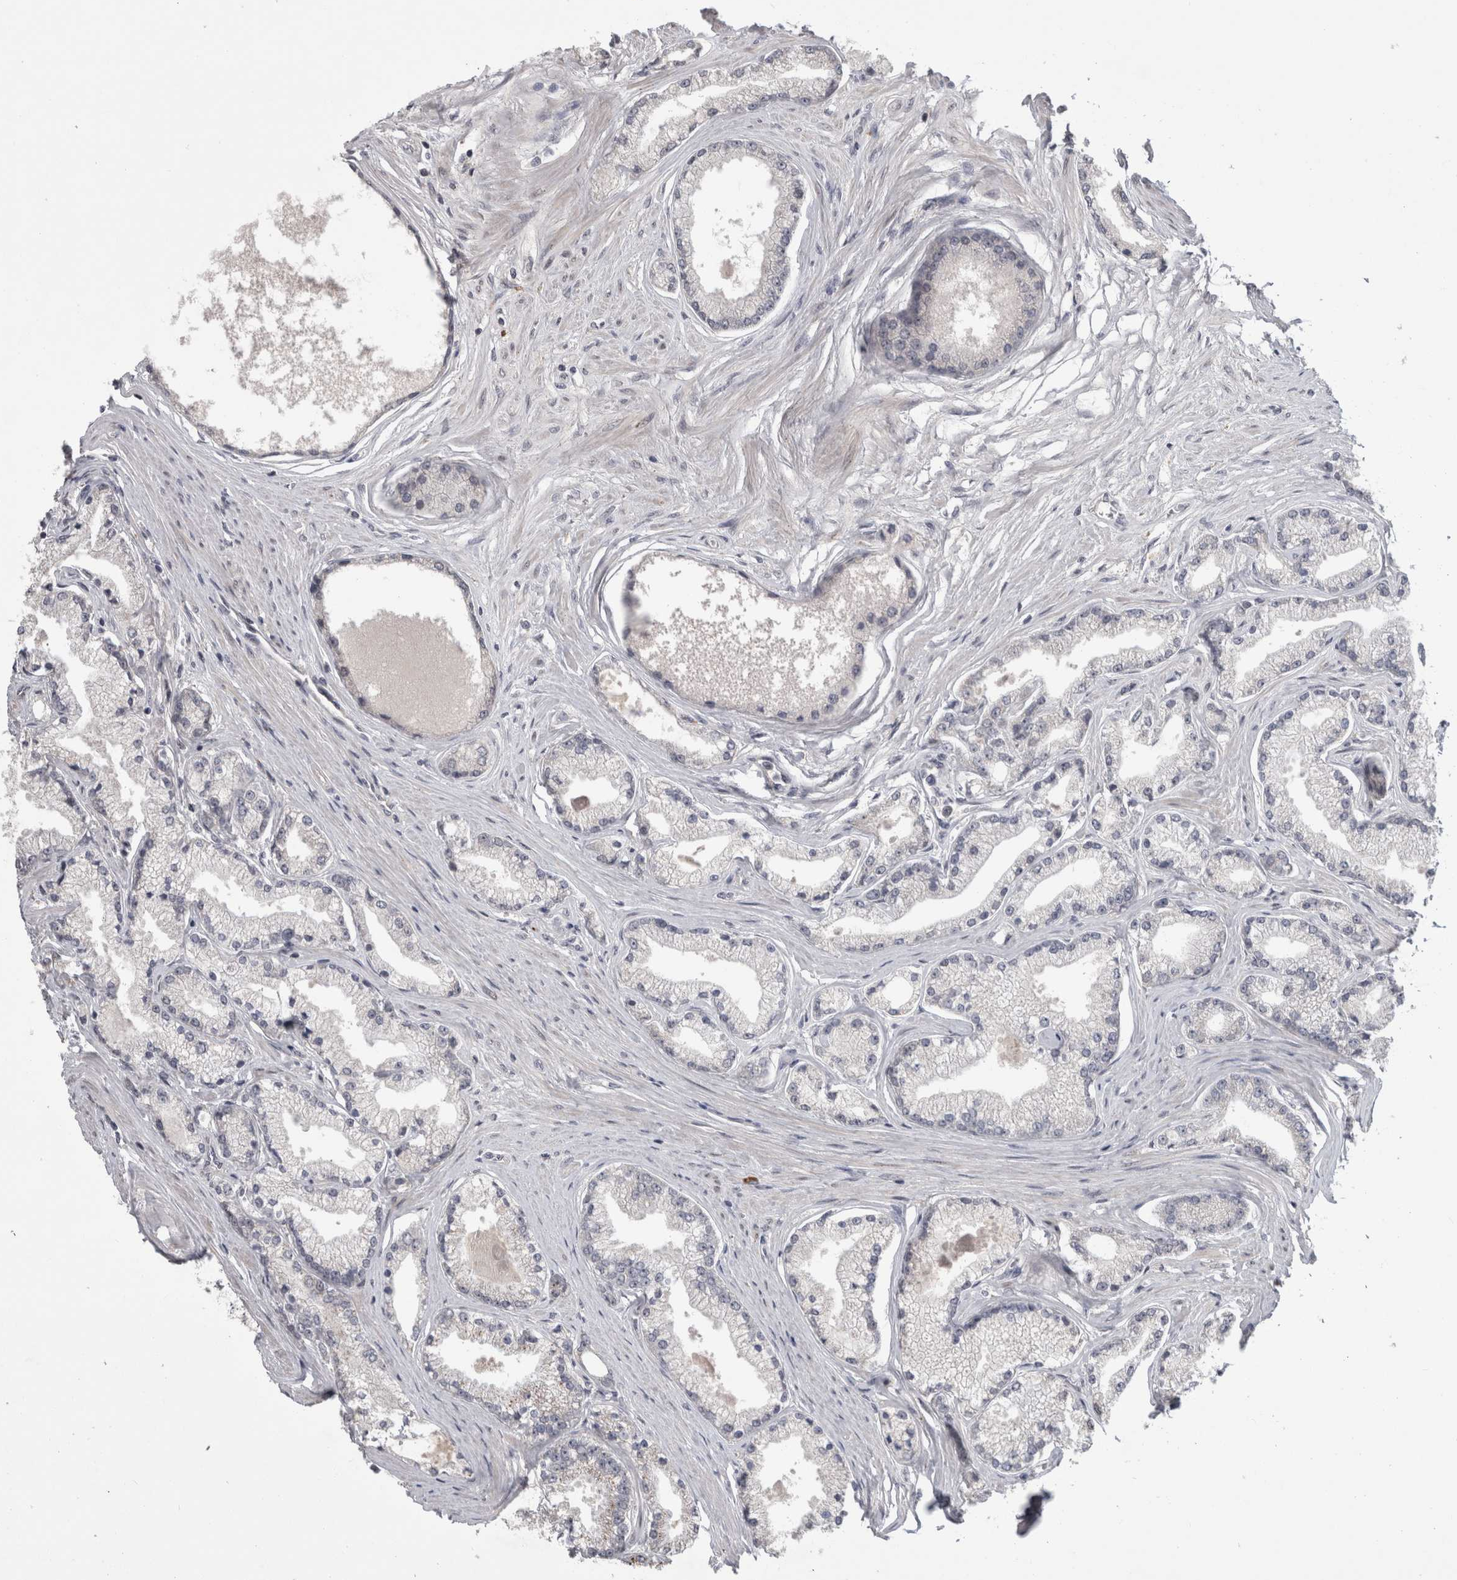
{"staining": {"intensity": "negative", "quantity": "none", "location": "none"}, "tissue": "prostate cancer", "cell_type": "Tumor cells", "image_type": "cancer", "snomed": [{"axis": "morphology", "description": "Adenocarcinoma, High grade"}, {"axis": "topography", "description": "Prostate"}], "caption": "IHC of prostate adenocarcinoma (high-grade) demonstrates no staining in tumor cells.", "gene": "MTBP", "patient": {"sex": "male", "age": 71}}